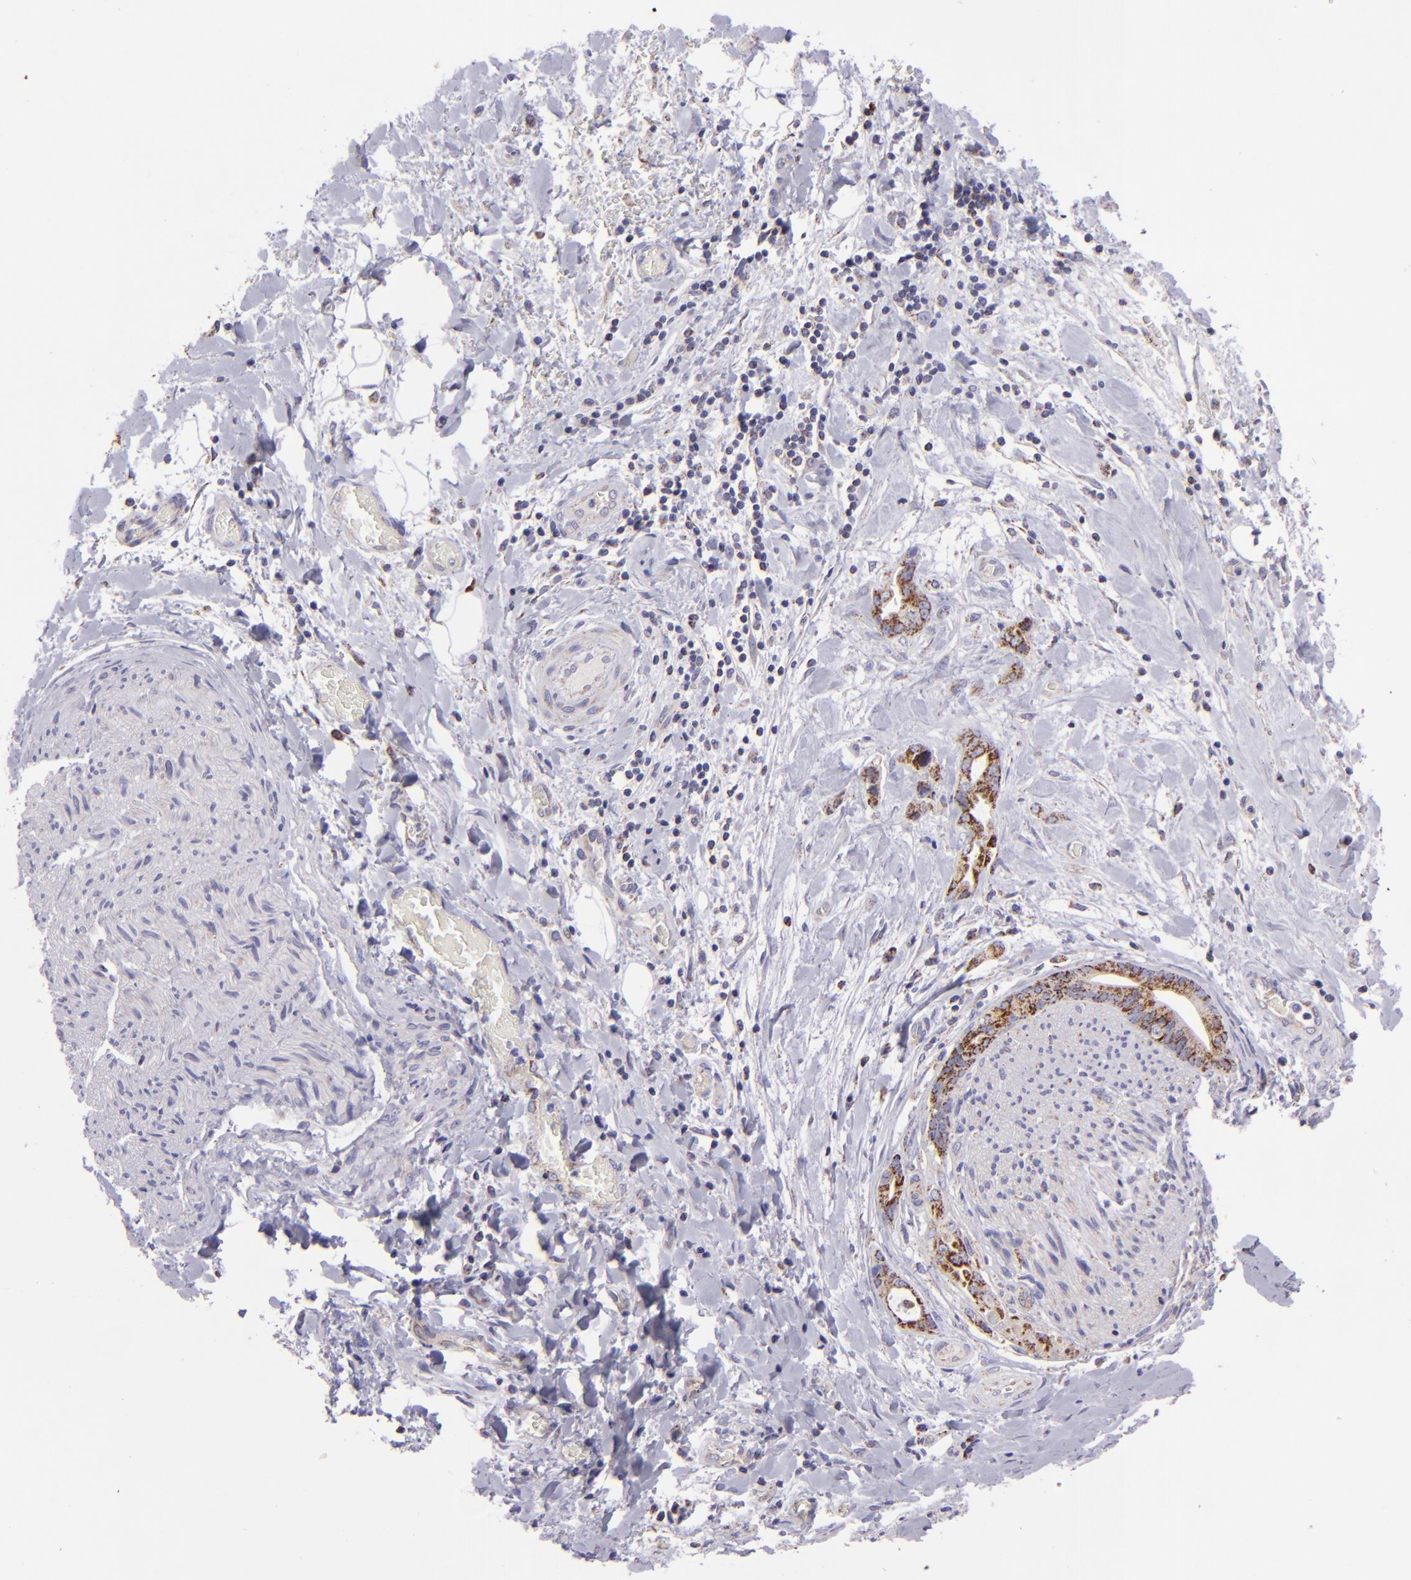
{"staining": {"intensity": "moderate", "quantity": ">75%", "location": "cytoplasmic/membranous"}, "tissue": "liver cancer", "cell_type": "Tumor cells", "image_type": "cancer", "snomed": [{"axis": "morphology", "description": "Cholangiocarcinoma"}, {"axis": "topography", "description": "Liver"}], "caption": "This is a photomicrograph of IHC staining of liver cancer, which shows moderate positivity in the cytoplasmic/membranous of tumor cells.", "gene": "HSPD1", "patient": {"sex": "male", "age": 58}}